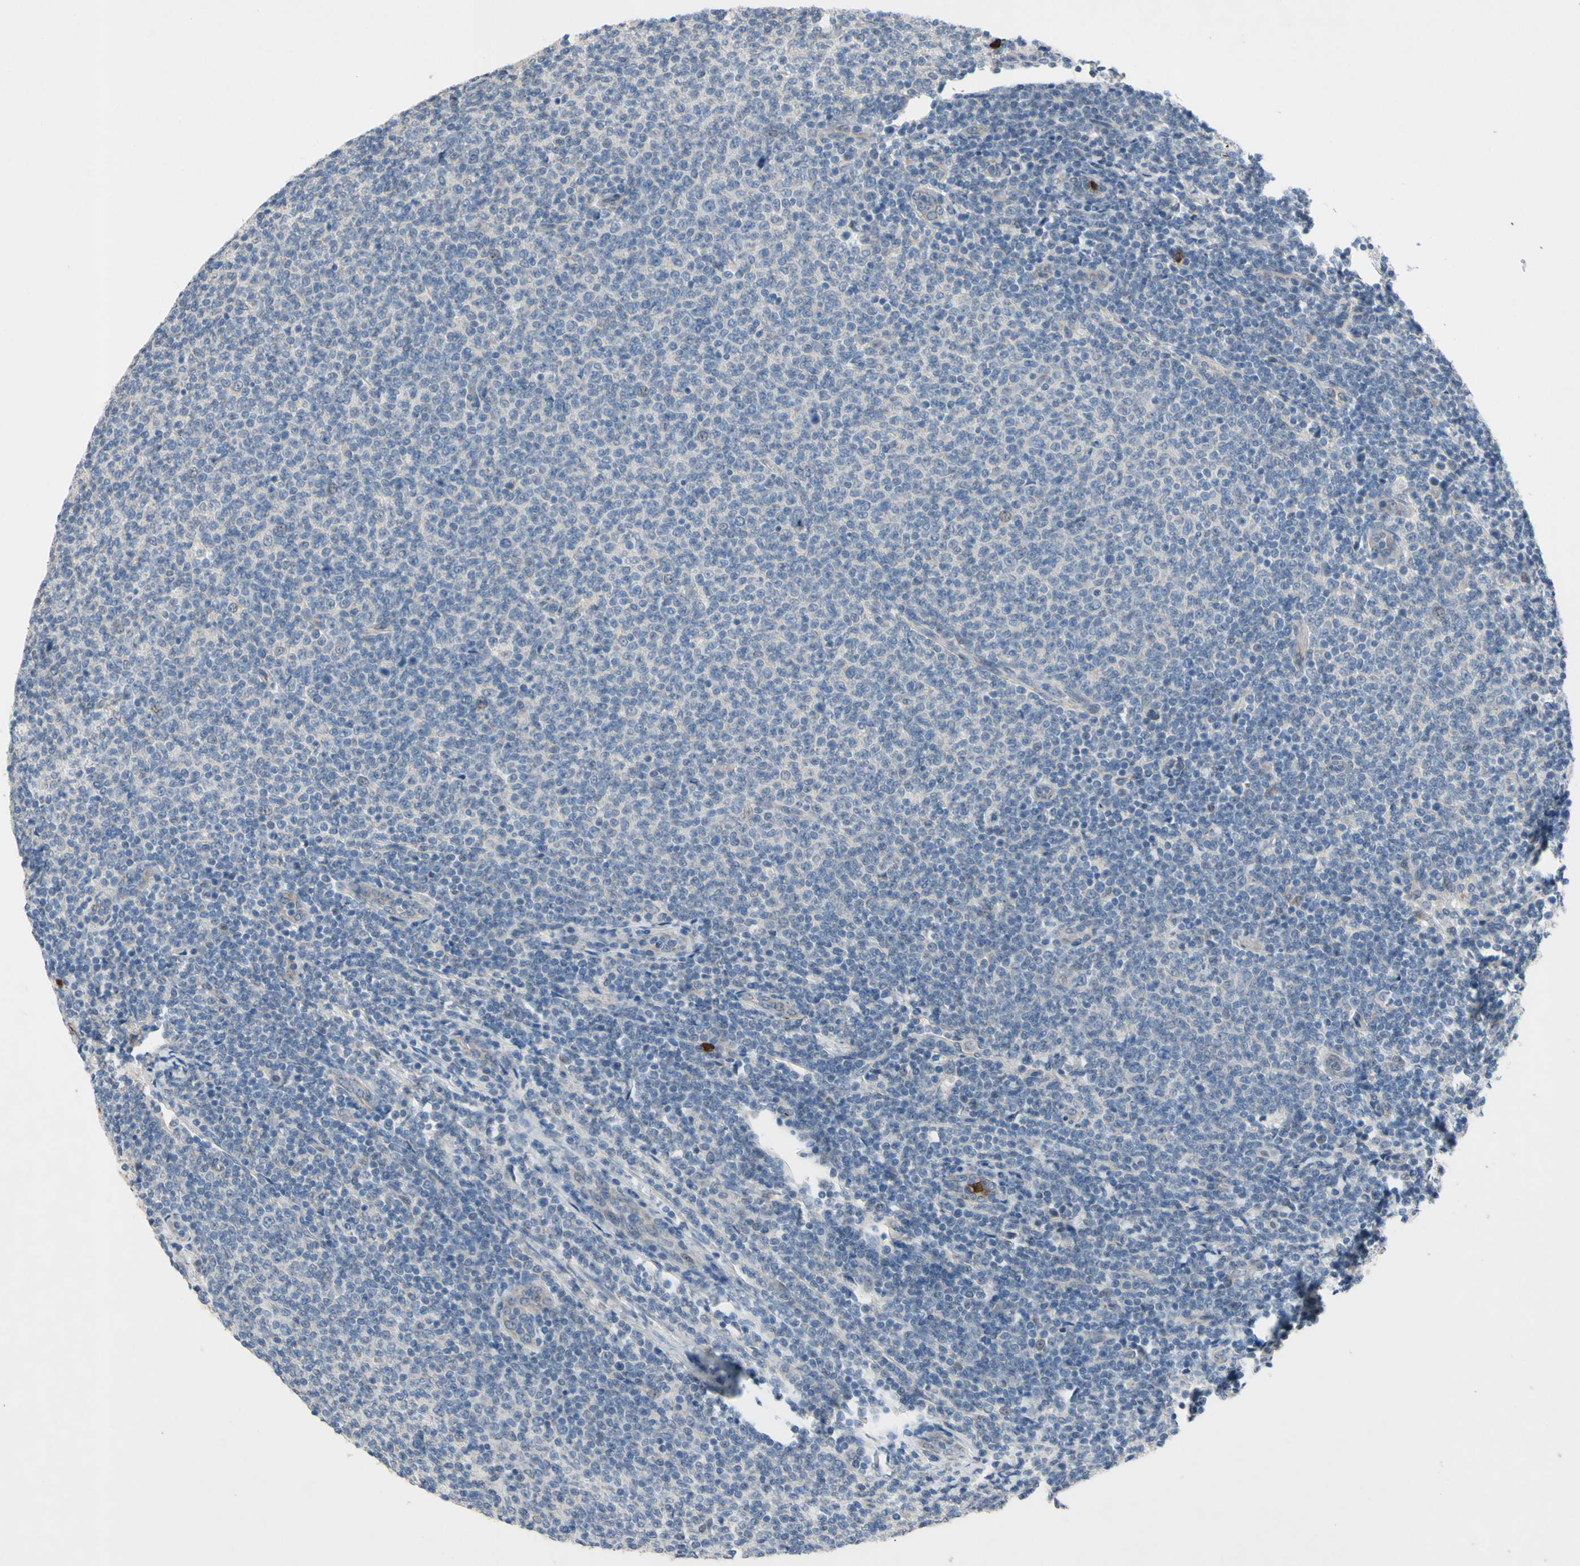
{"staining": {"intensity": "weak", "quantity": ">75%", "location": "cytoplasmic/membranous"}, "tissue": "lymphoma", "cell_type": "Tumor cells", "image_type": "cancer", "snomed": [{"axis": "morphology", "description": "Malignant lymphoma, non-Hodgkin's type, Low grade"}, {"axis": "topography", "description": "Lymph node"}], "caption": "DAB immunohistochemical staining of human low-grade malignant lymphoma, non-Hodgkin's type exhibits weak cytoplasmic/membranous protein expression in approximately >75% of tumor cells.", "gene": "GRAMD2B", "patient": {"sex": "male", "age": 66}}